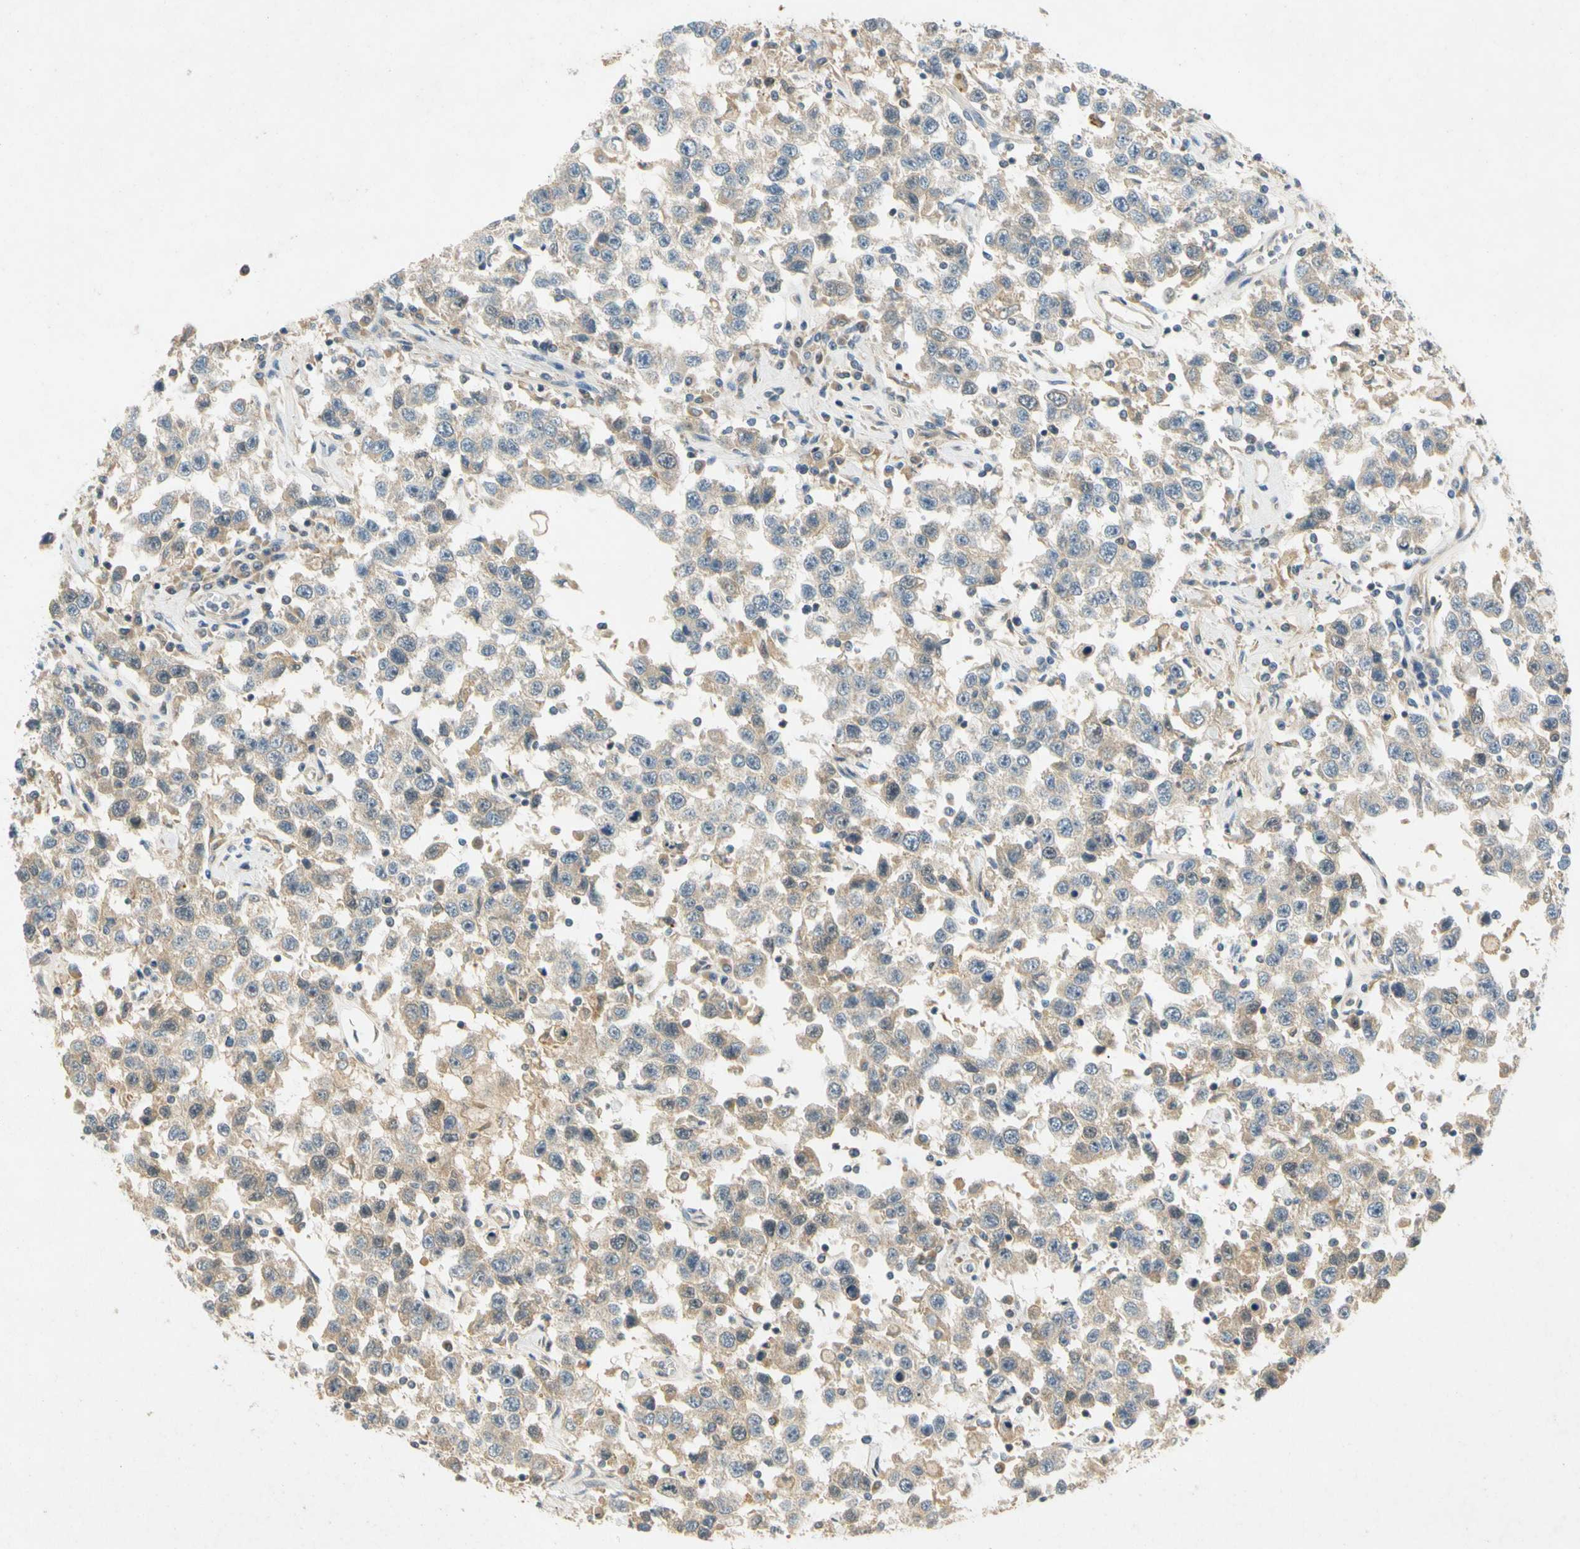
{"staining": {"intensity": "weak", "quantity": "25%-75%", "location": "cytoplasmic/membranous"}, "tissue": "testis cancer", "cell_type": "Tumor cells", "image_type": "cancer", "snomed": [{"axis": "morphology", "description": "Seminoma, NOS"}, {"axis": "topography", "description": "Testis"}], "caption": "A brown stain highlights weak cytoplasmic/membranous expression of a protein in testis cancer tumor cells.", "gene": "GATD1", "patient": {"sex": "male", "age": 41}}